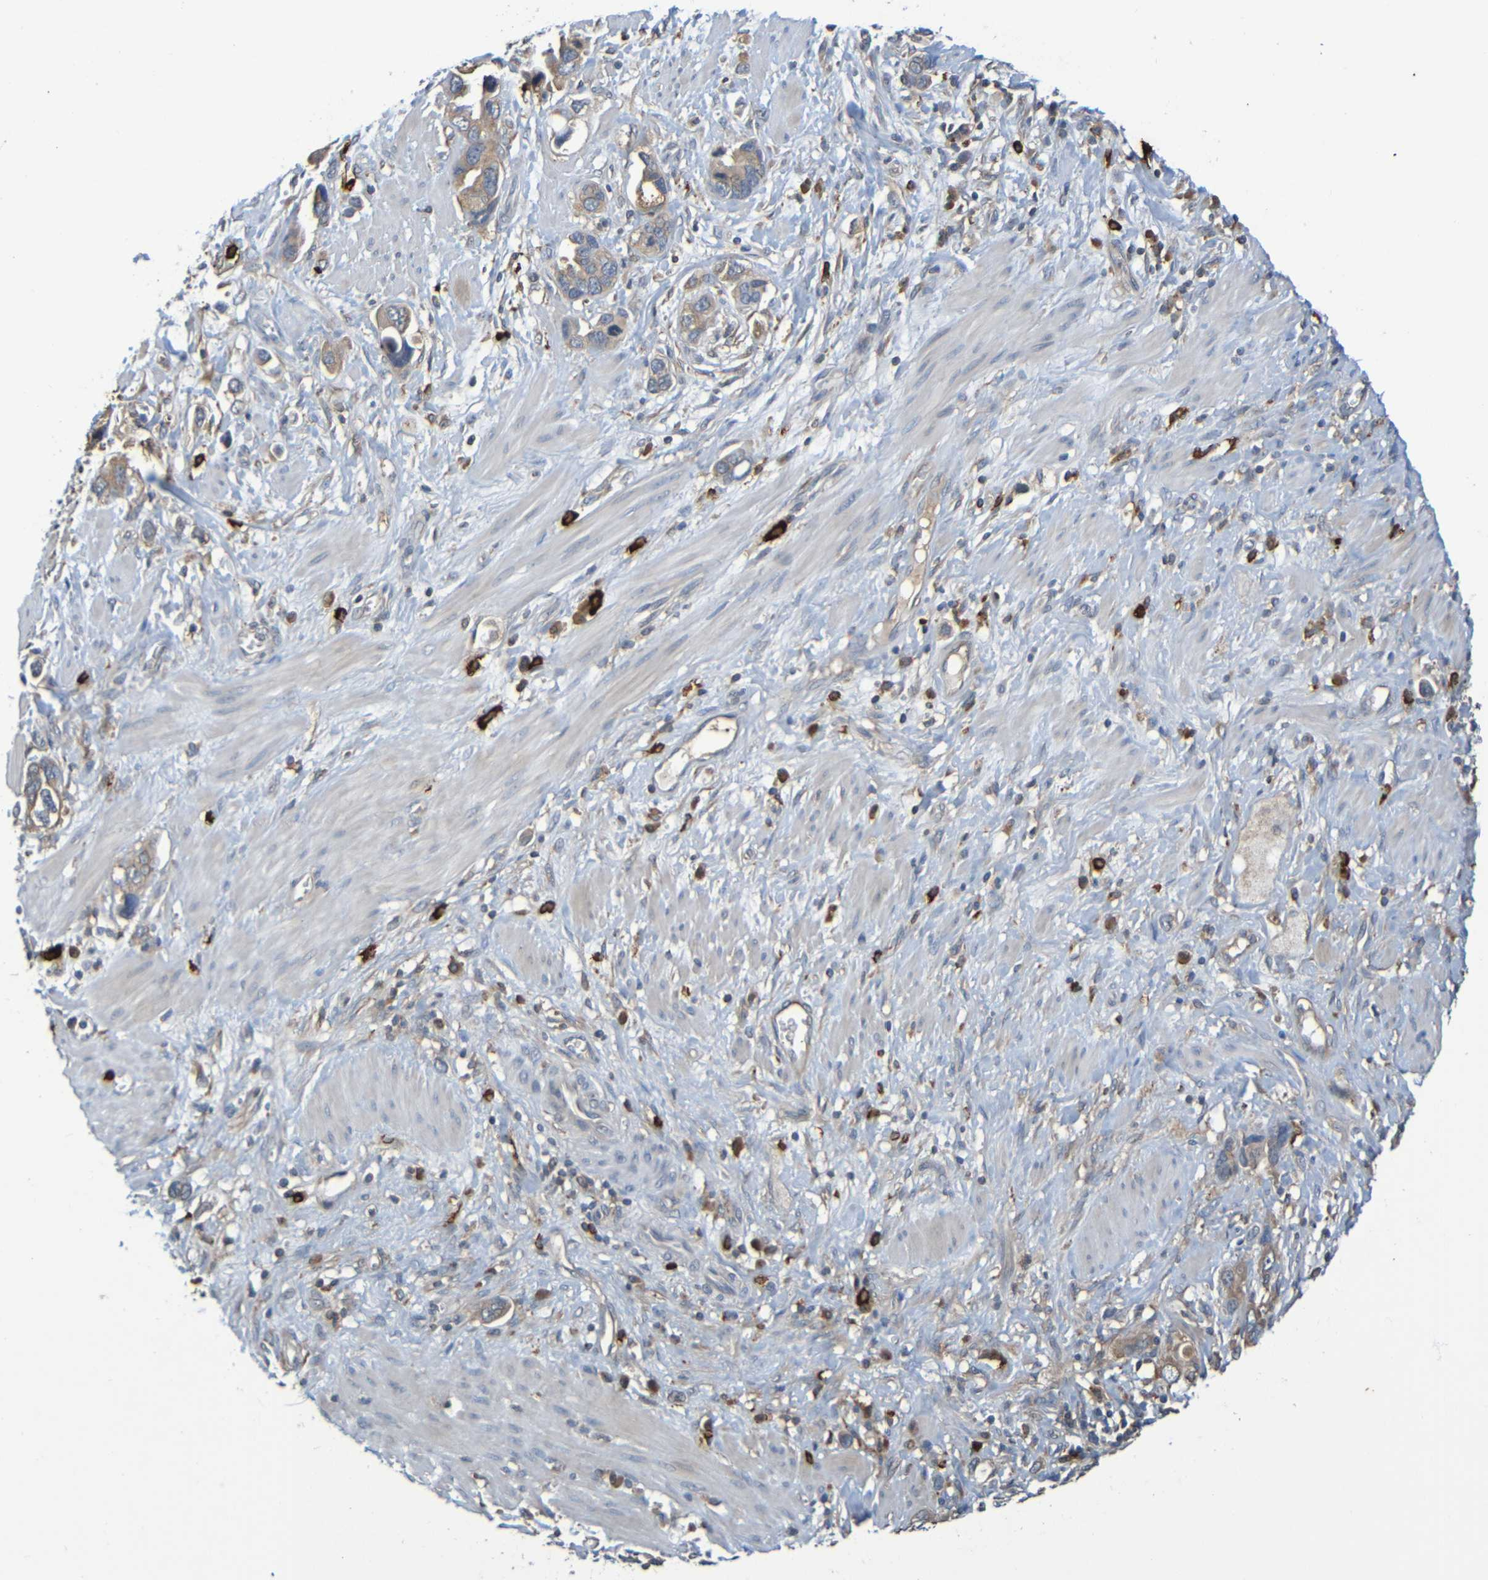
{"staining": {"intensity": "moderate", "quantity": "25%-75%", "location": "cytoplasmic/membranous"}, "tissue": "stomach cancer", "cell_type": "Tumor cells", "image_type": "cancer", "snomed": [{"axis": "morphology", "description": "Adenocarcinoma, NOS"}, {"axis": "topography", "description": "Stomach, lower"}], "caption": "Human stomach adenocarcinoma stained with a brown dye shows moderate cytoplasmic/membranous positive staining in about 25%-75% of tumor cells.", "gene": "C3AR1", "patient": {"sex": "female", "age": 93}}